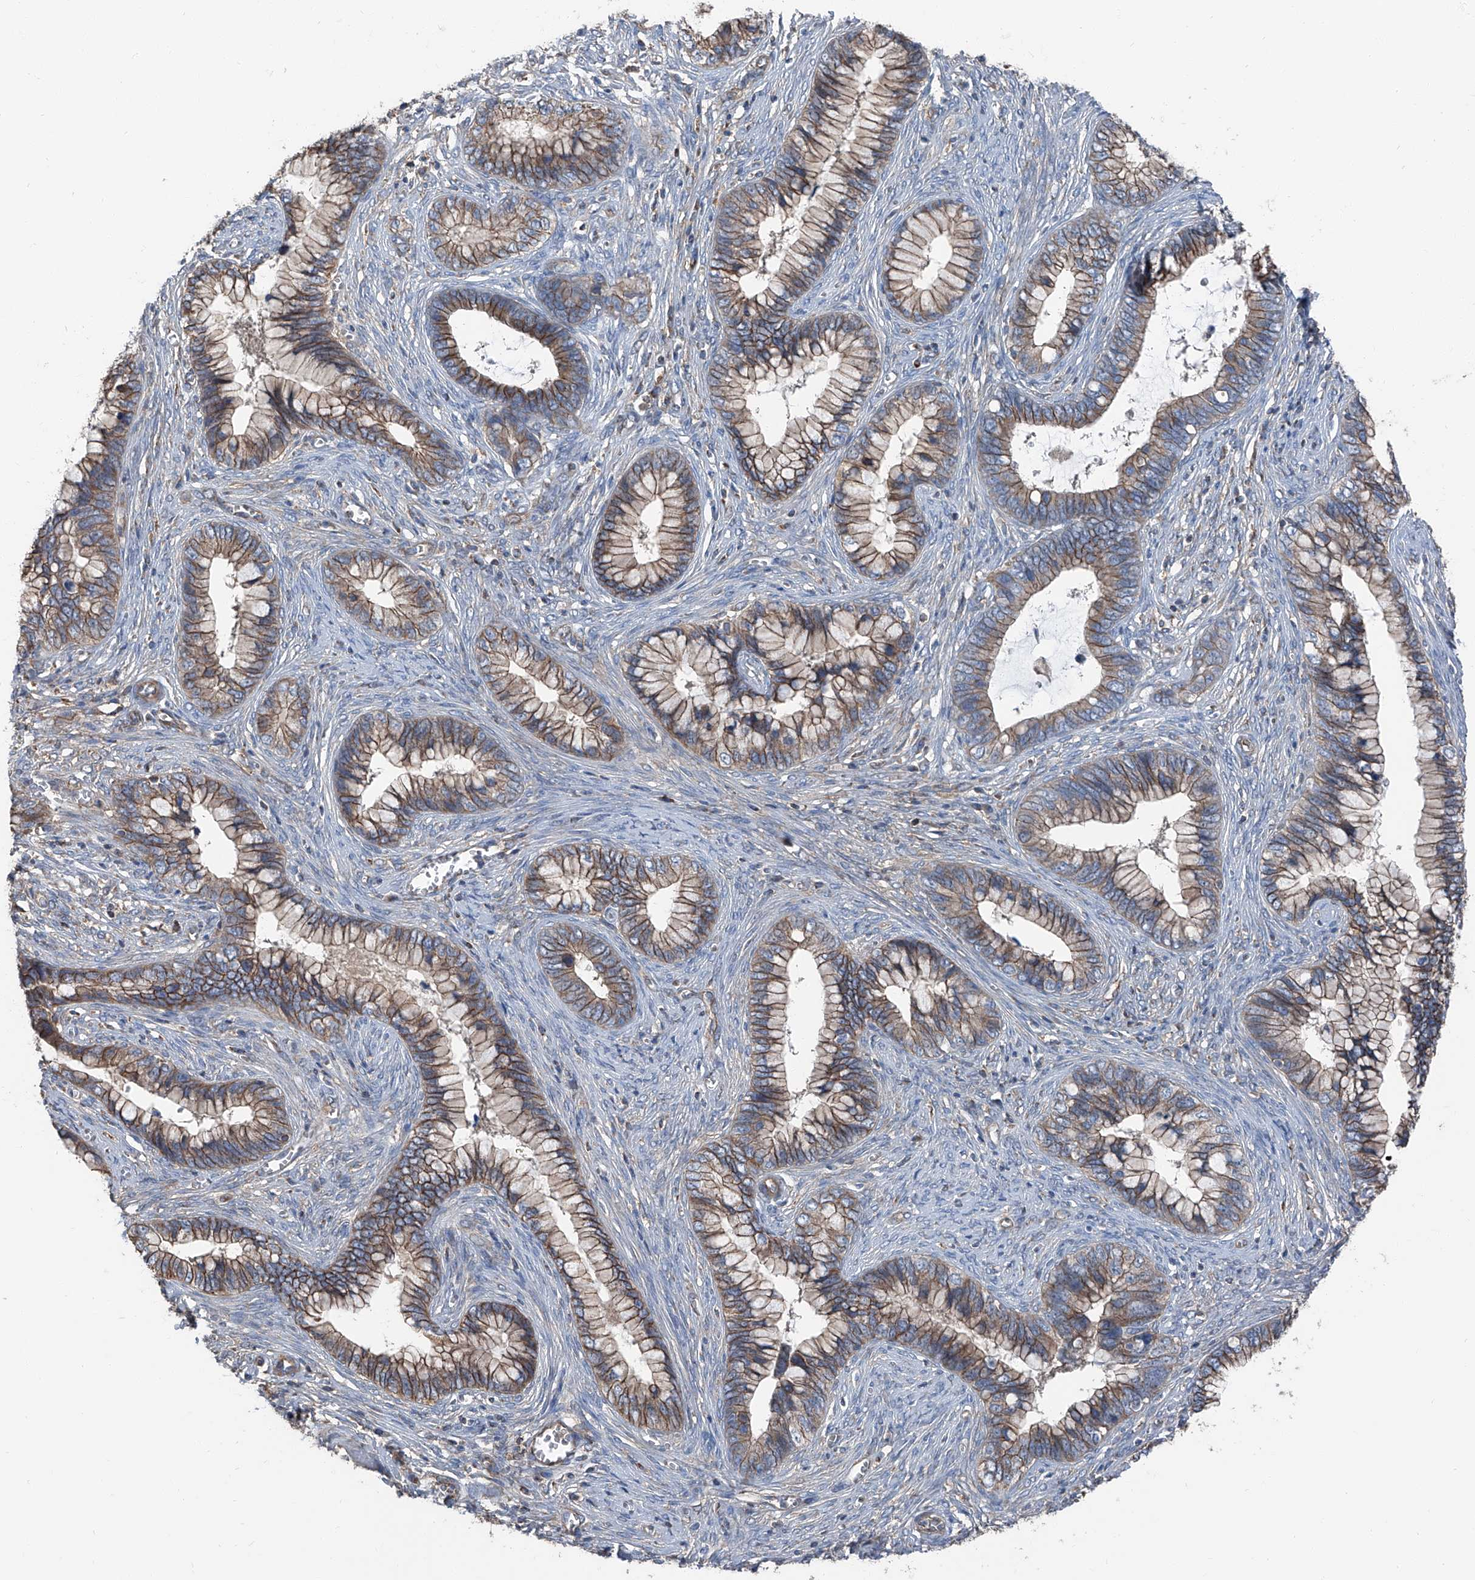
{"staining": {"intensity": "moderate", "quantity": ">75%", "location": "cytoplasmic/membranous"}, "tissue": "cervical cancer", "cell_type": "Tumor cells", "image_type": "cancer", "snomed": [{"axis": "morphology", "description": "Adenocarcinoma, NOS"}, {"axis": "topography", "description": "Cervix"}], "caption": "A brown stain highlights moderate cytoplasmic/membranous expression of a protein in cervical cancer (adenocarcinoma) tumor cells.", "gene": "GPR142", "patient": {"sex": "female", "age": 44}}